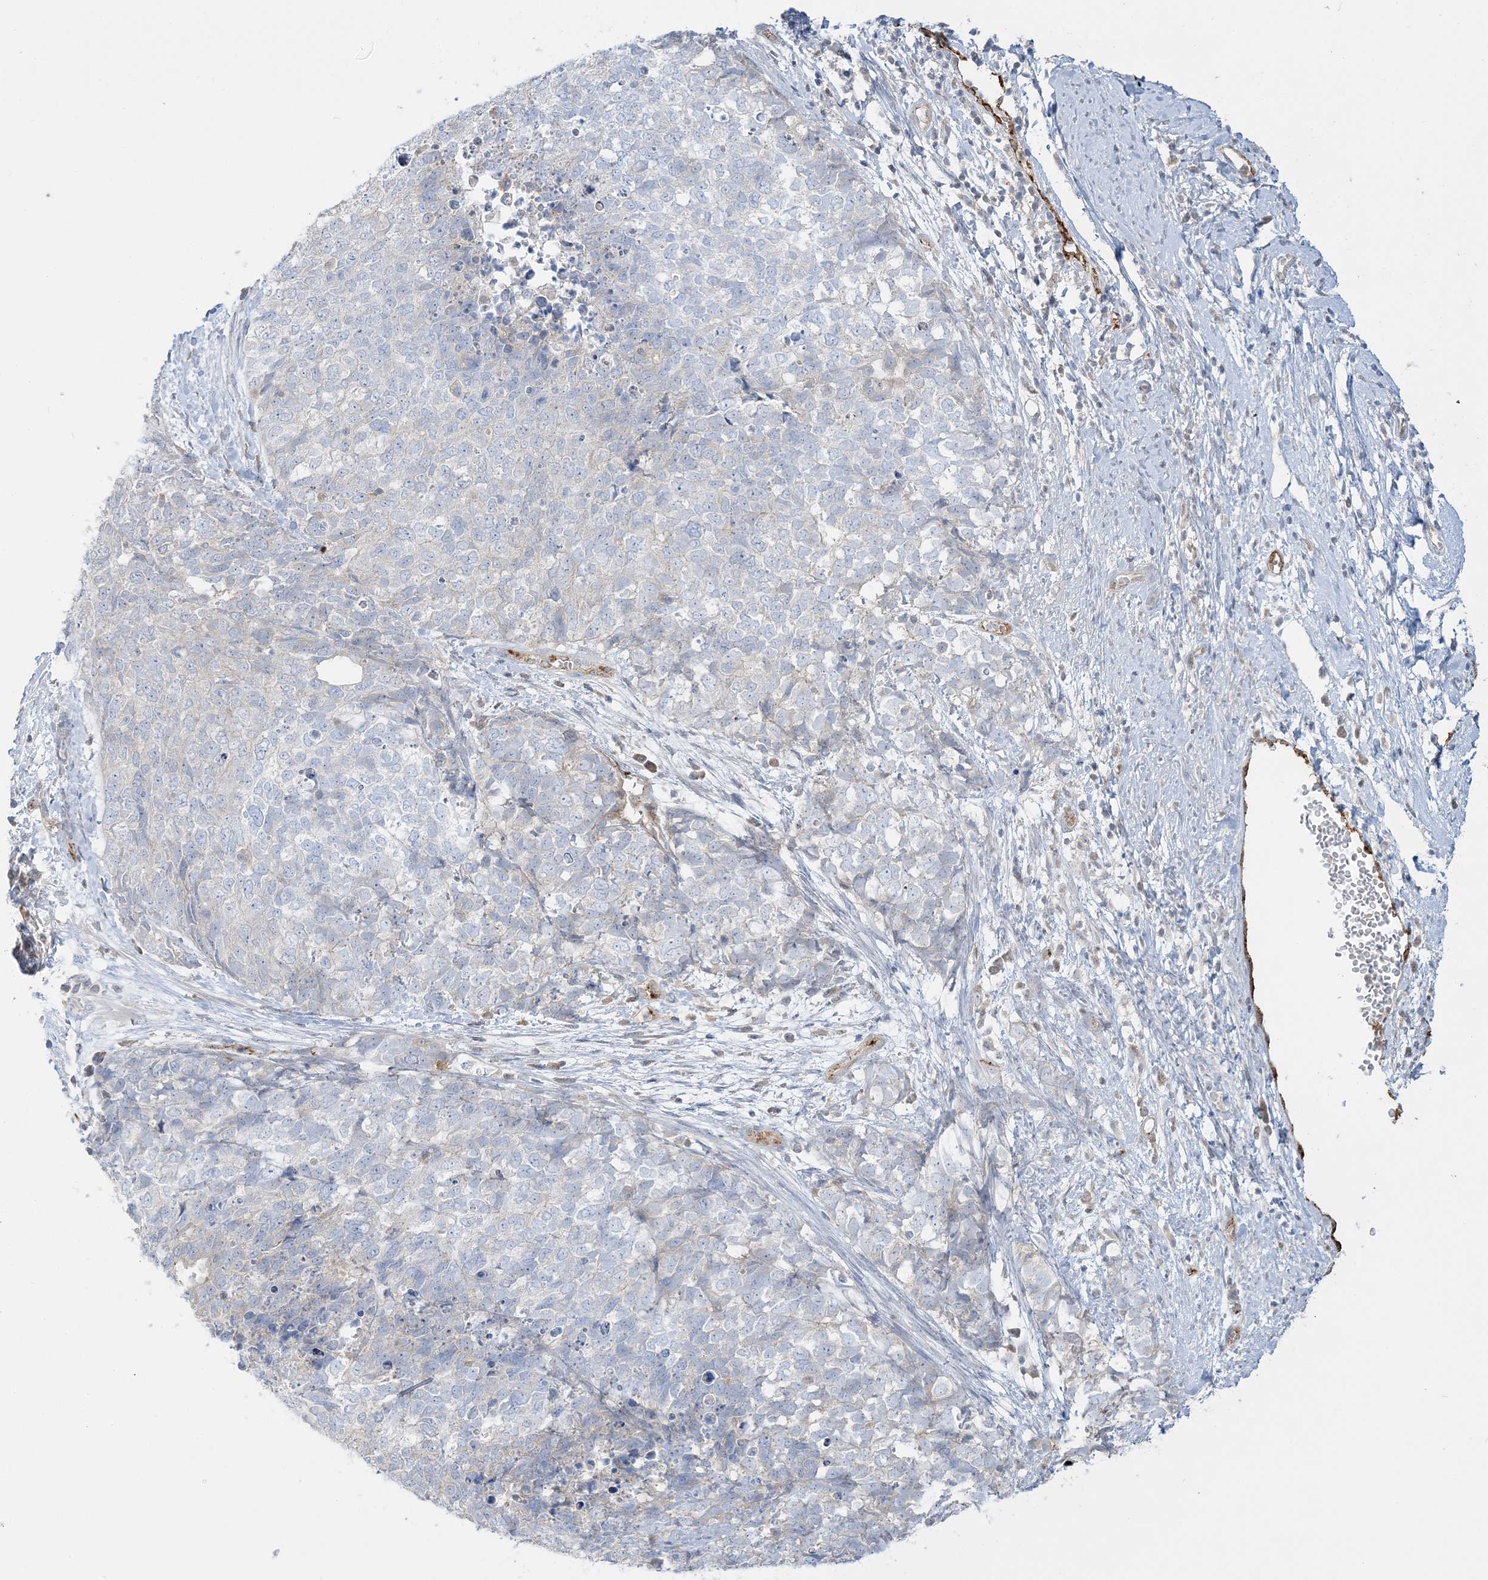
{"staining": {"intensity": "negative", "quantity": "none", "location": "none"}, "tissue": "cervical cancer", "cell_type": "Tumor cells", "image_type": "cancer", "snomed": [{"axis": "morphology", "description": "Squamous cell carcinoma, NOS"}, {"axis": "topography", "description": "Cervix"}], "caption": "Immunohistochemistry photomicrograph of cervical cancer (squamous cell carcinoma) stained for a protein (brown), which exhibits no expression in tumor cells.", "gene": "INPP1", "patient": {"sex": "female", "age": 63}}